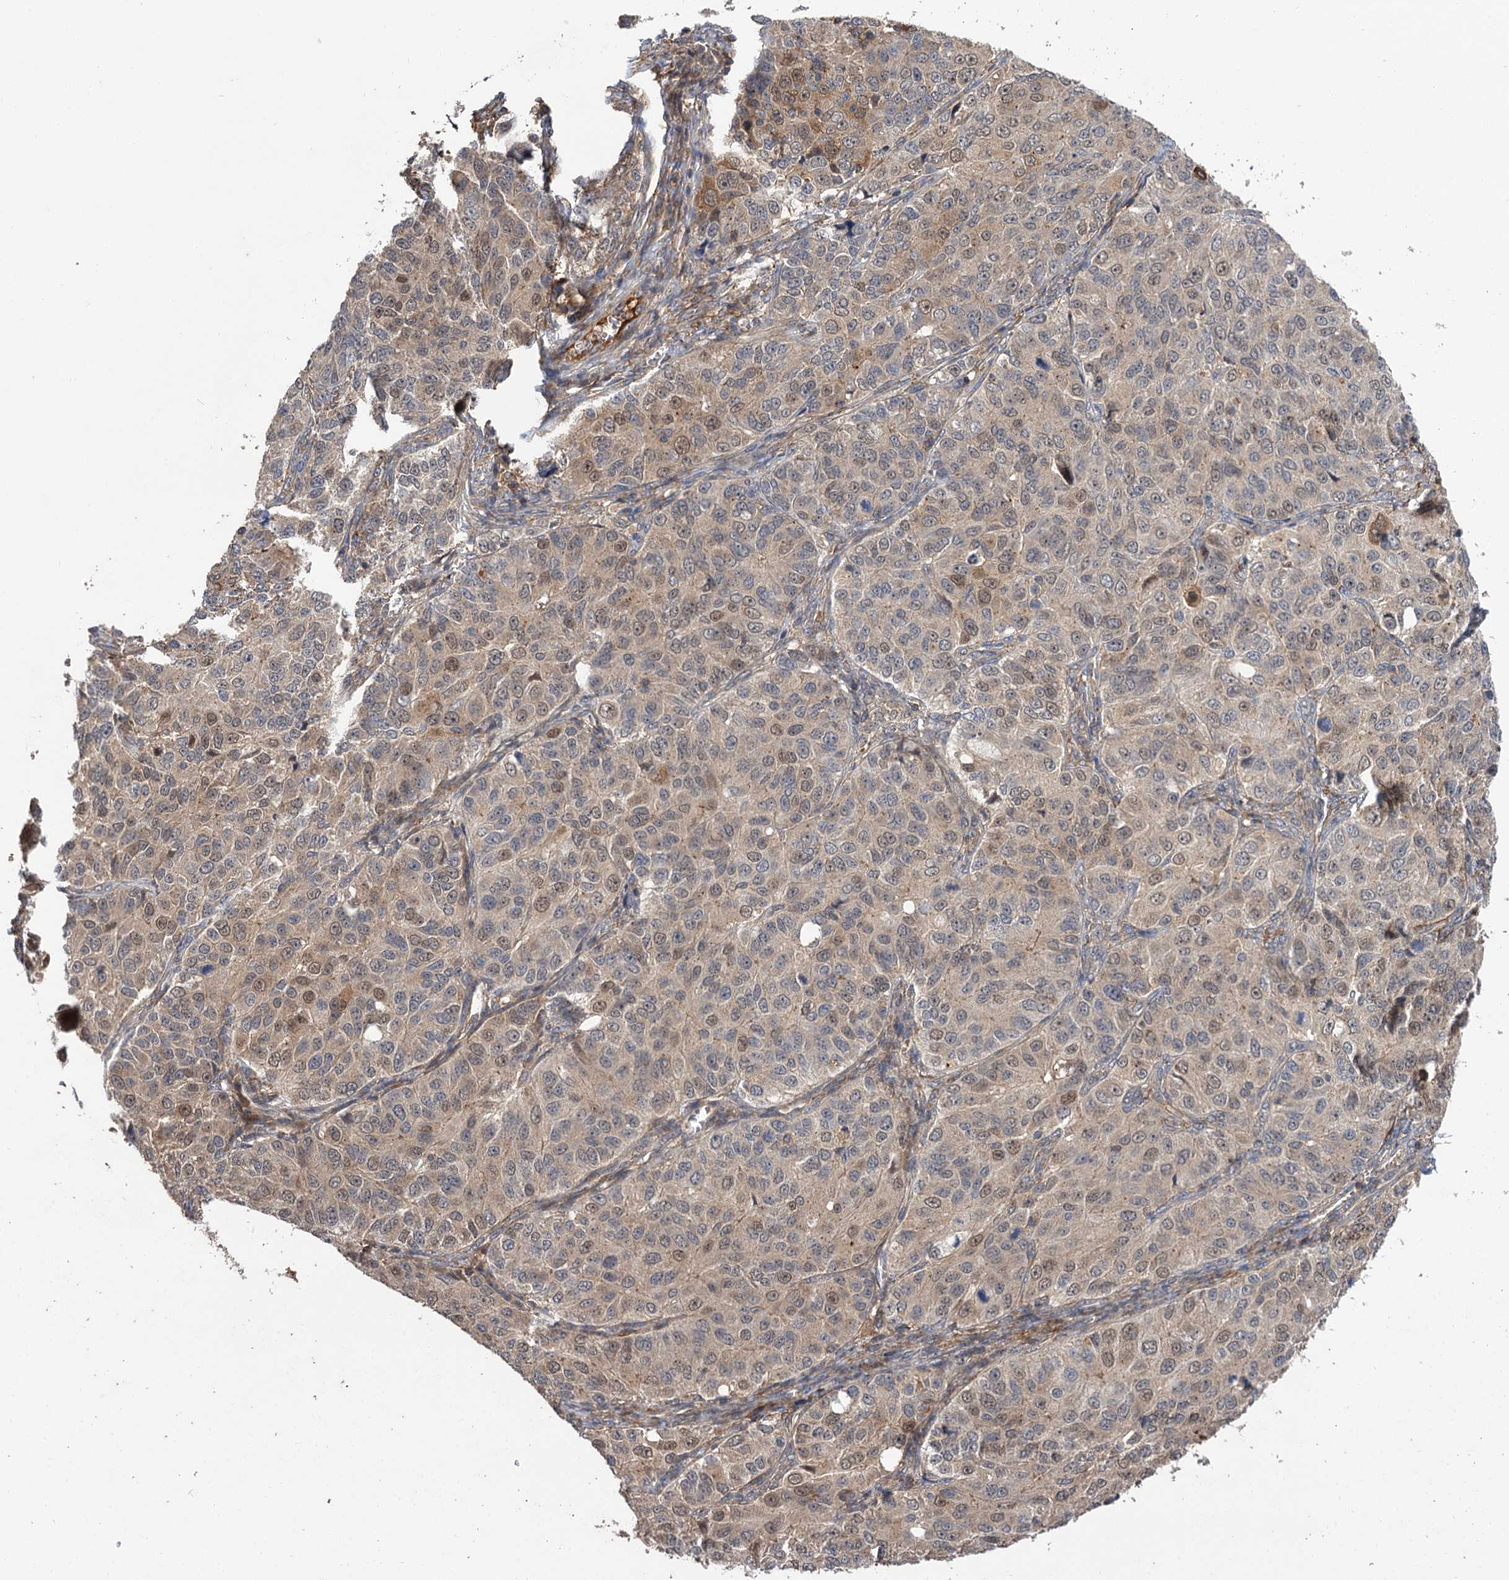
{"staining": {"intensity": "weak", "quantity": ">75%", "location": "cytoplasmic/membranous,nuclear"}, "tissue": "ovarian cancer", "cell_type": "Tumor cells", "image_type": "cancer", "snomed": [{"axis": "morphology", "description": "Carcinoma, endometroid"}, {"axis": "topography", "description": "Ovary"}], "caption": "This is a micrograph of immunohistochemistry staining of ovarian endometroid carcinoma, which shows weak positivity in the cytoplasmic/membranous and nuclear of tumor cells.", "gene": "FBXW8", "patient": {"sex": "female", "age": 51}}